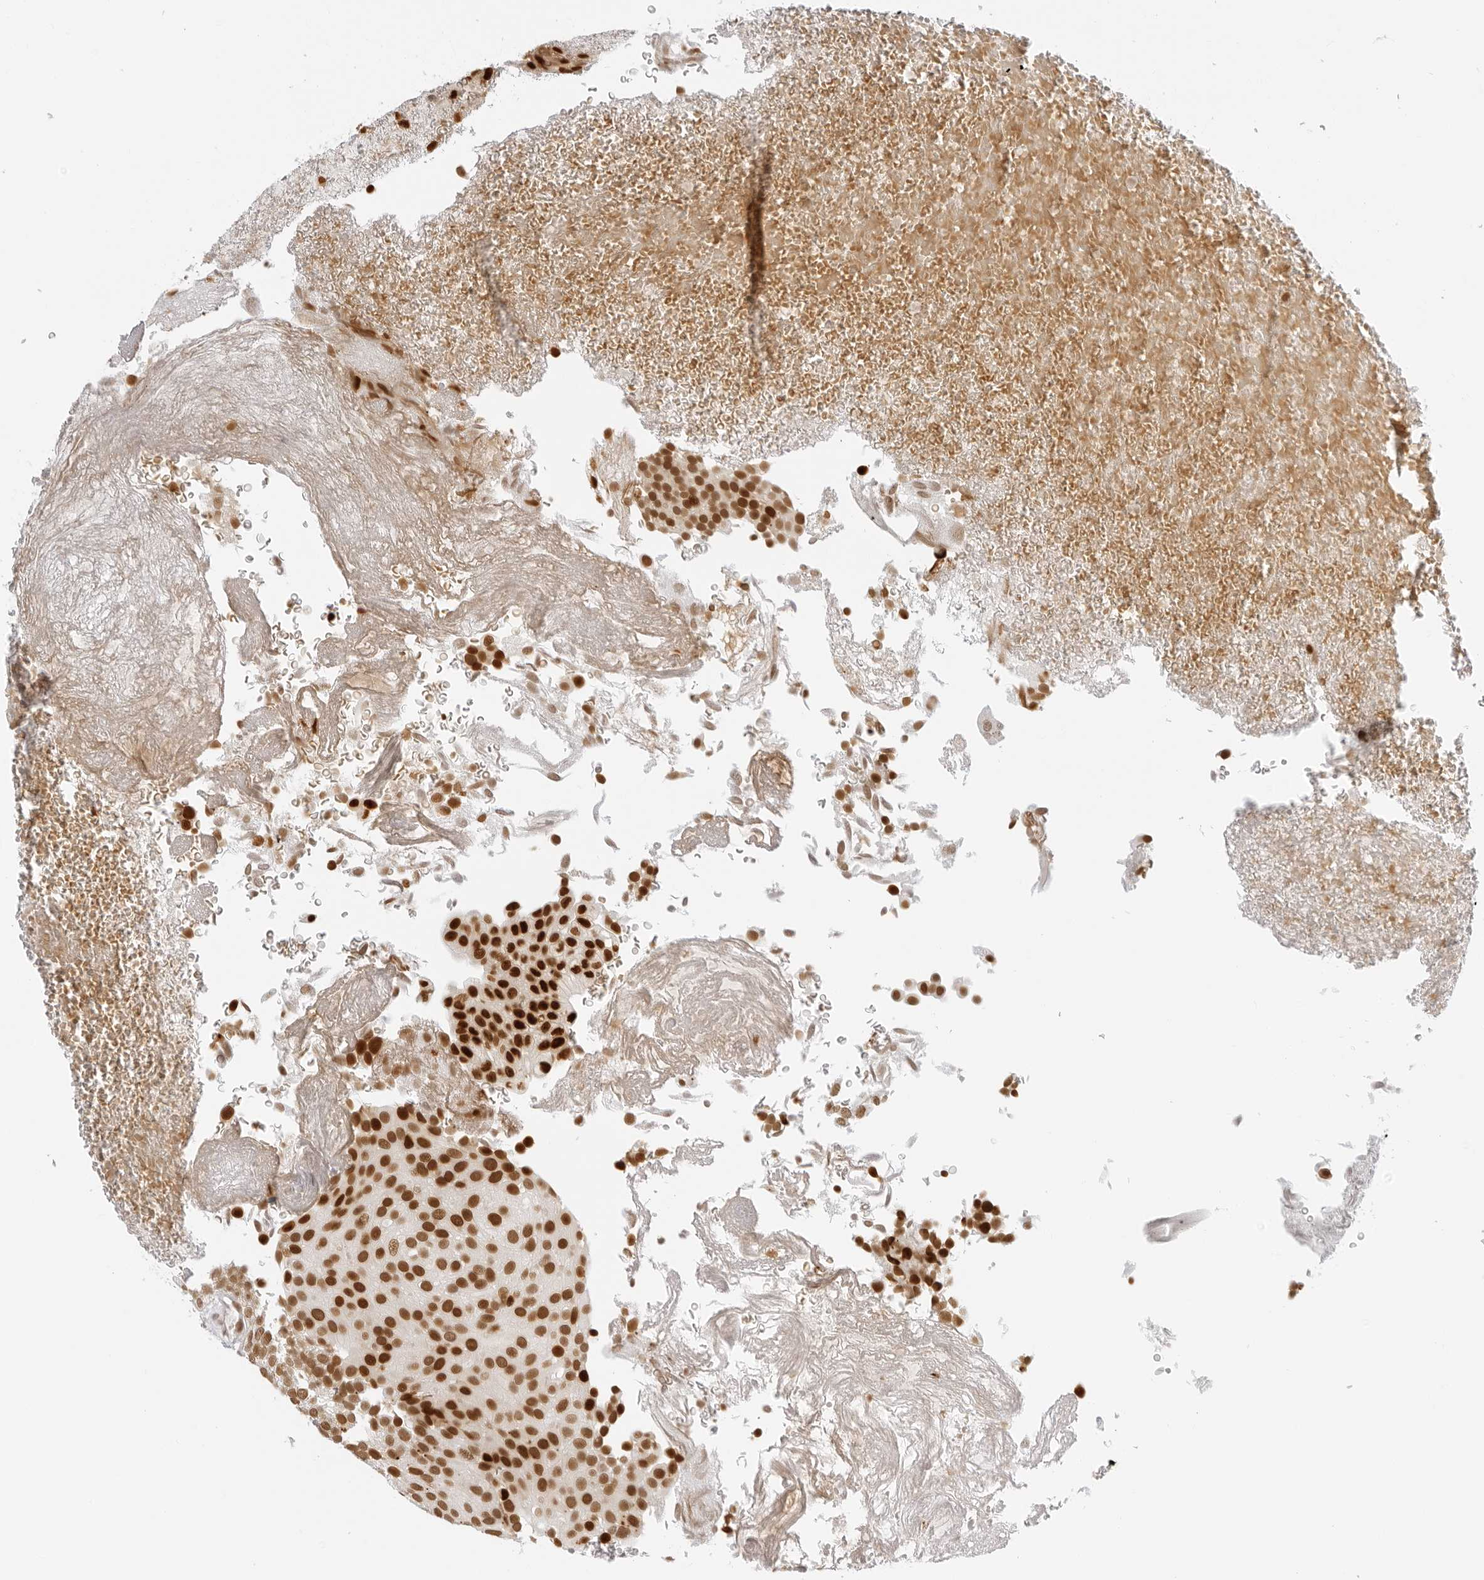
{"staining": {"intensity": "strong", "quantity": ">75%", "location": "nuclear"}, "tissue": "urothelial cancer", "cell_type": "Tumor cells", "image_type": "cancer", "snomed": [{"axis": "morphology", "description": "Urothelial carcinoma, Low grade"}, {"axis": "topography", "description": "Urinary bladder"}], "caption": "Strong nuclear staining is present in about >75% of tumor cells in urothelial carcinoma (low-grade). The protein is shown in brown color, while the nuclei are stained blue.", "gene": "RCC1", "patient": {"sex": "male", "age": 78}}